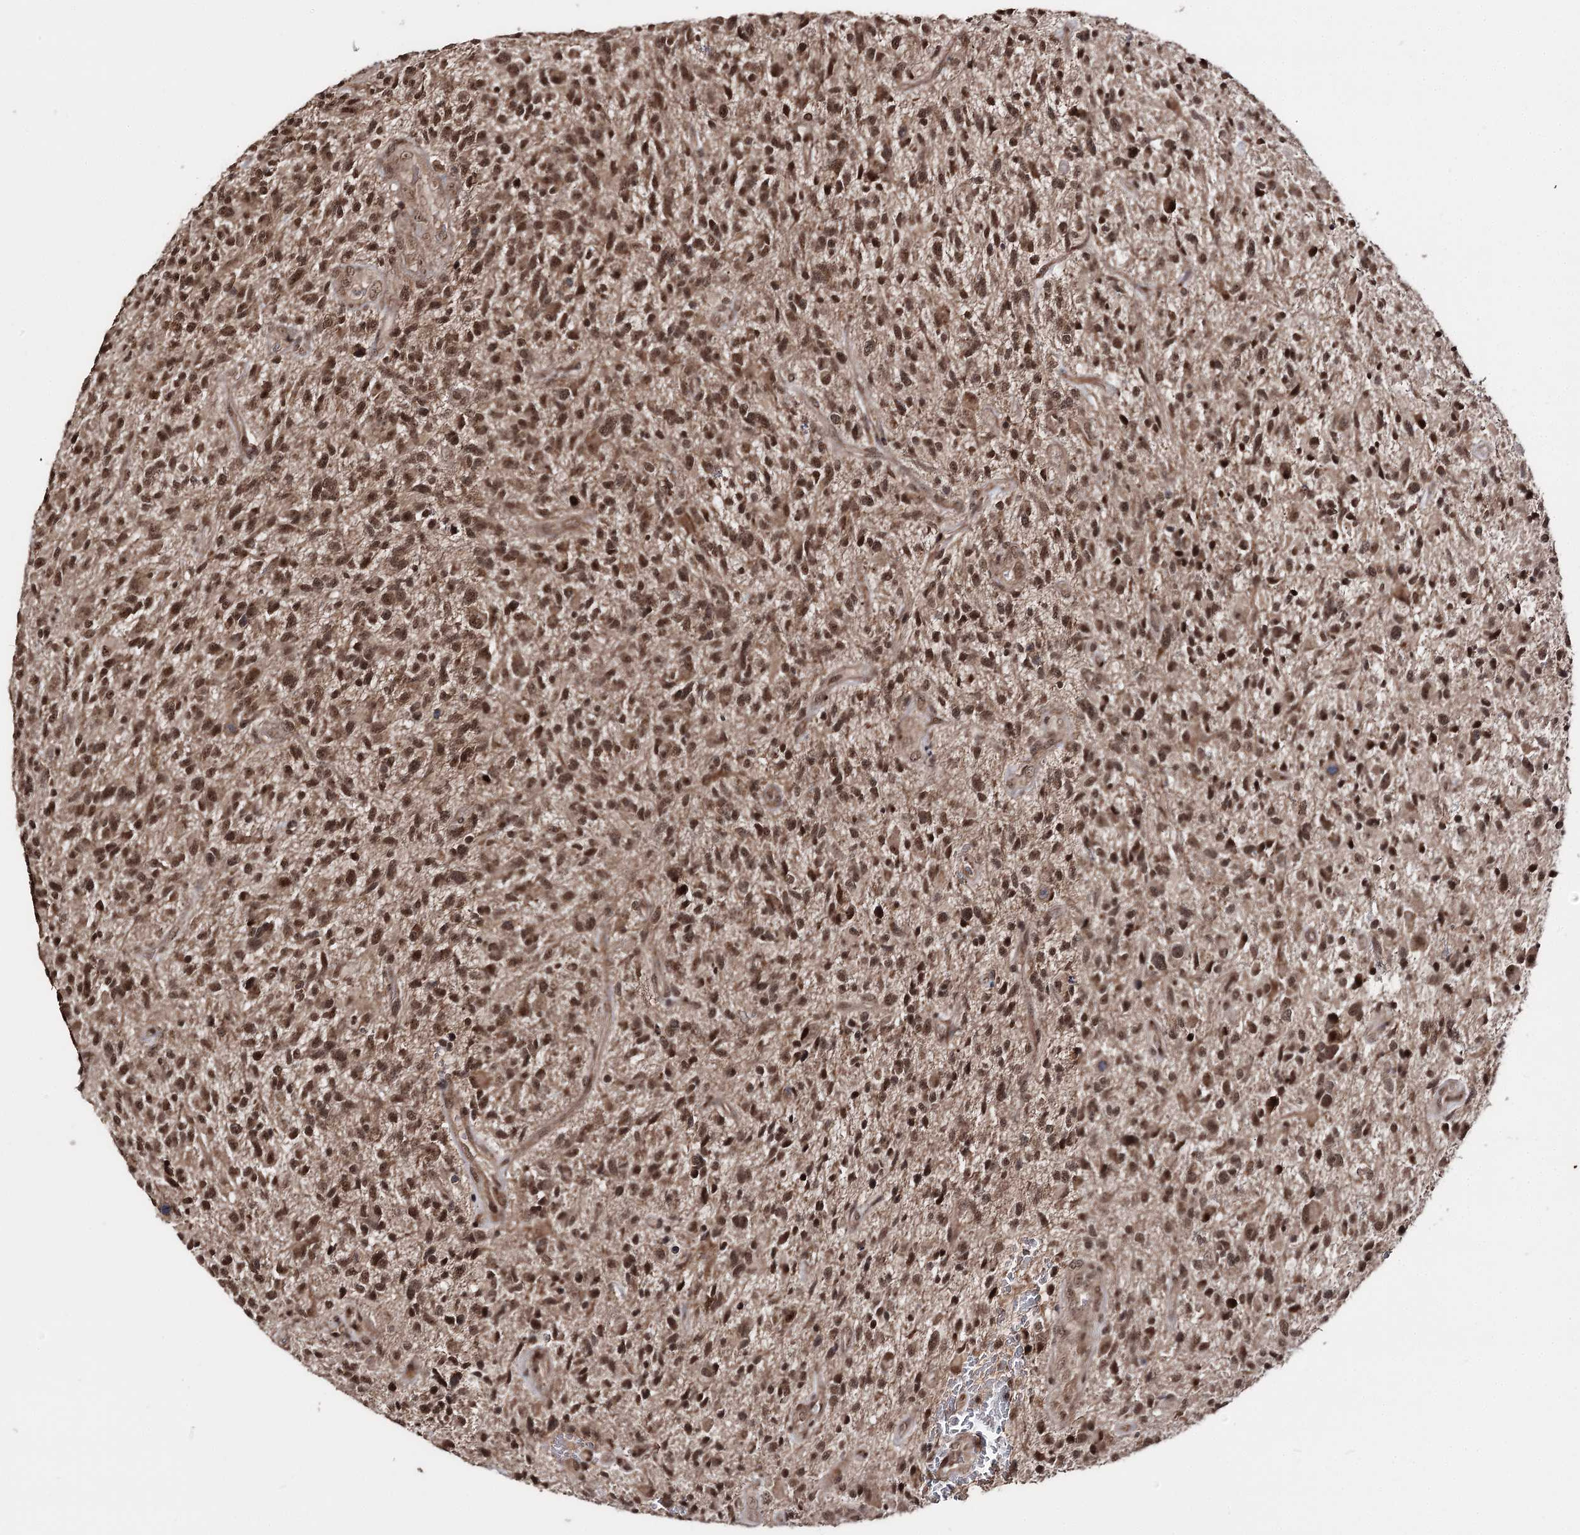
{"staining": {"intensity": "strong", "quantity": ">75%", "location": "nuclear"}, "tissue": "glioma", "cell_type": "Tumor cells", "image_type": "cancer", "snomed": [{"axis": "morphology", "description": "Glioma, malignant, High grade"}, {"axis": "topography", "description": "Brain"}], "caption": "Glioma stained with immunohistochemistry shows strong nuclear staining in about >75% of tumor cells.", "gene": "FAM53B", "patient": {"sex": "male", "age": 47}}